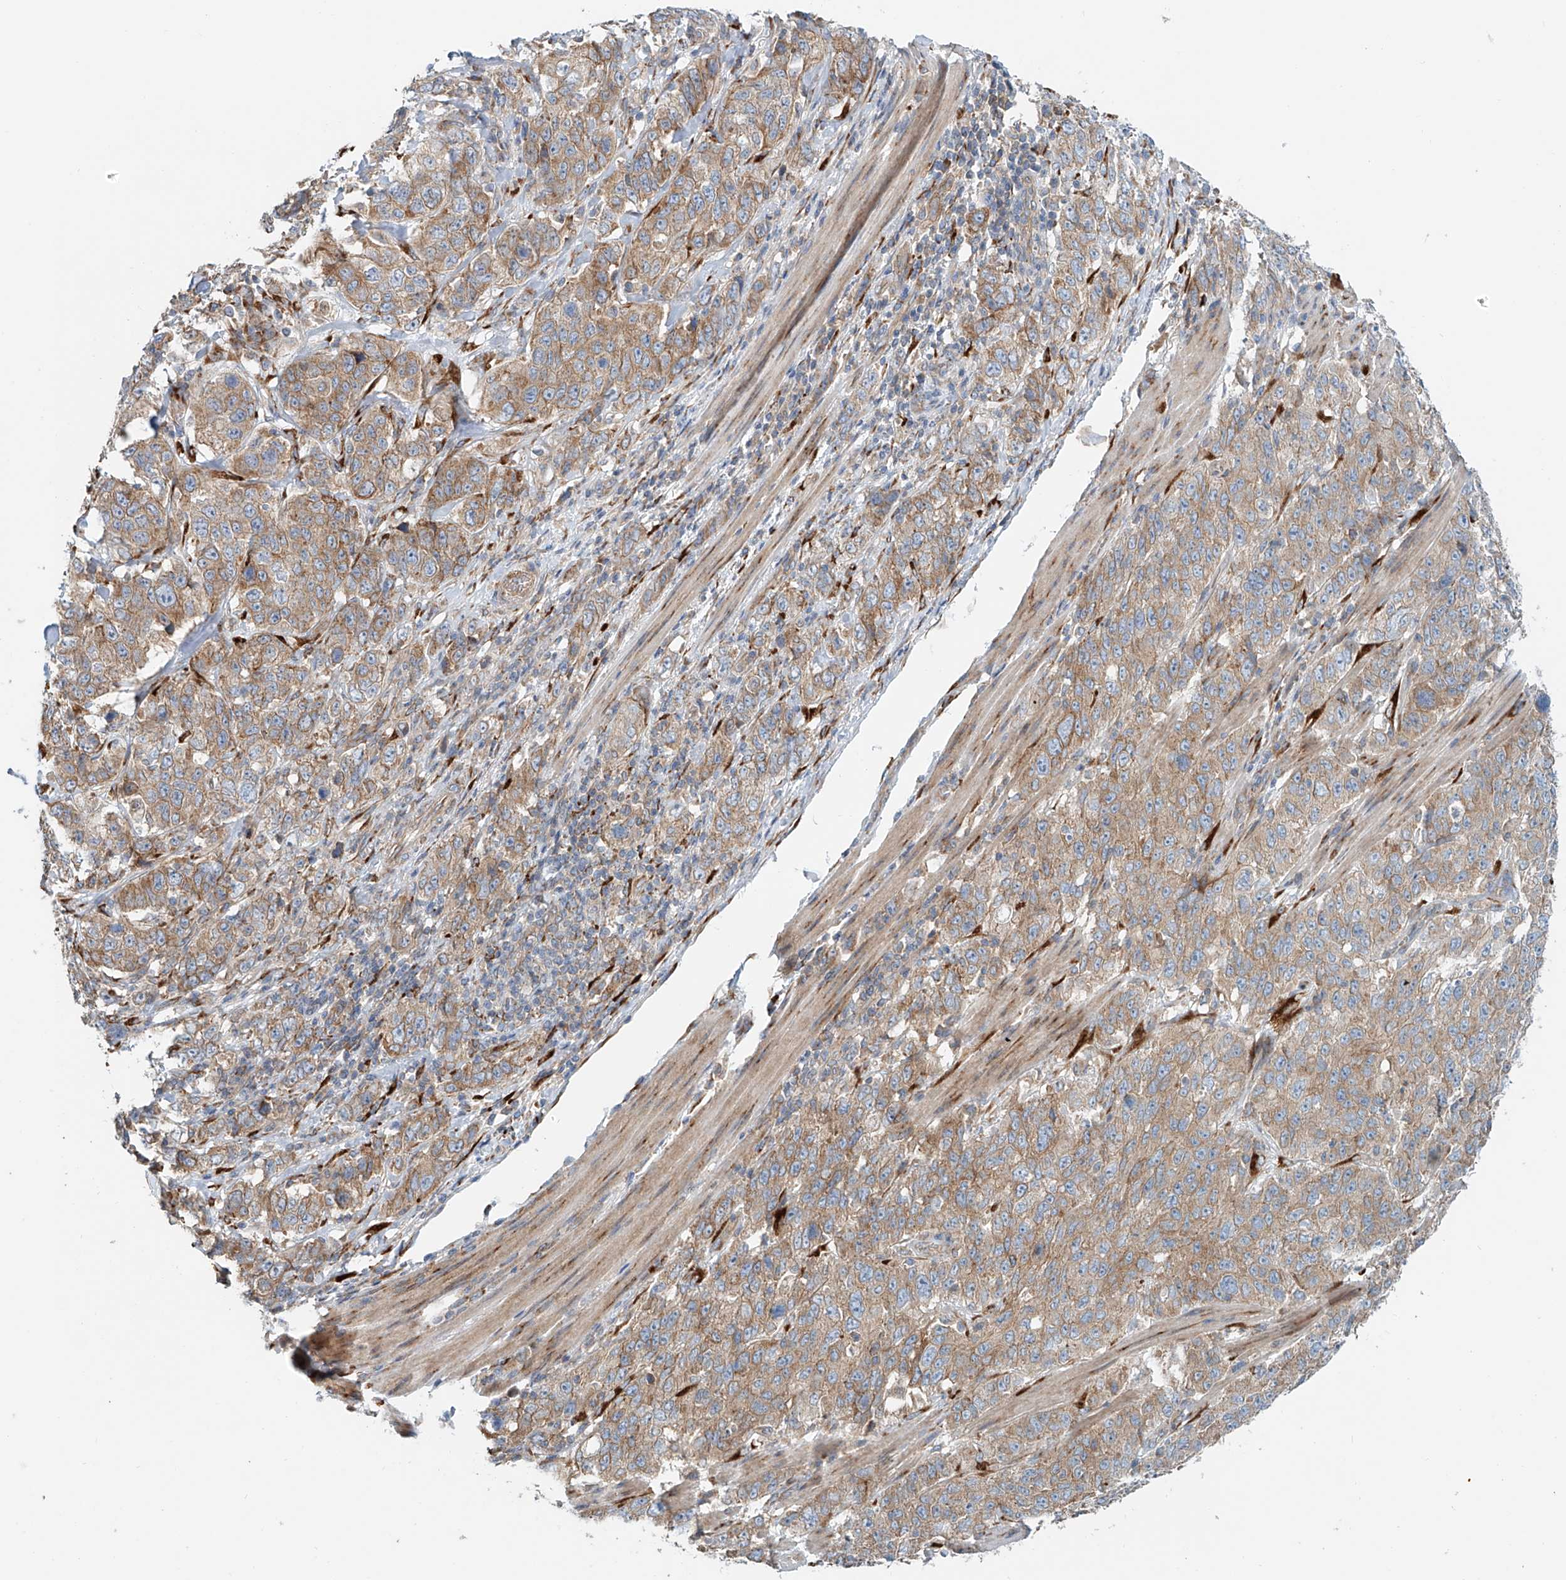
{"staining": {"intensity": "moderate", "quantity": ">75%", "location": "cytoplasmic/membranous"}, "tissue": "stomach cancer", "cell_type": "Tumor cells", "image_type": "cancer", "snomed": [{"axis": "morphology", "description": "Adenocarcinoma, NOS"}, {"axis": "topography", "description": "Stomach"}], "caption": "Adenocarcinoma (stomach) stained with a protein marker shows moderate staining in tumor cells.", "gene": "SNAP29", "patient": {"sex": "male", "age": 48}}